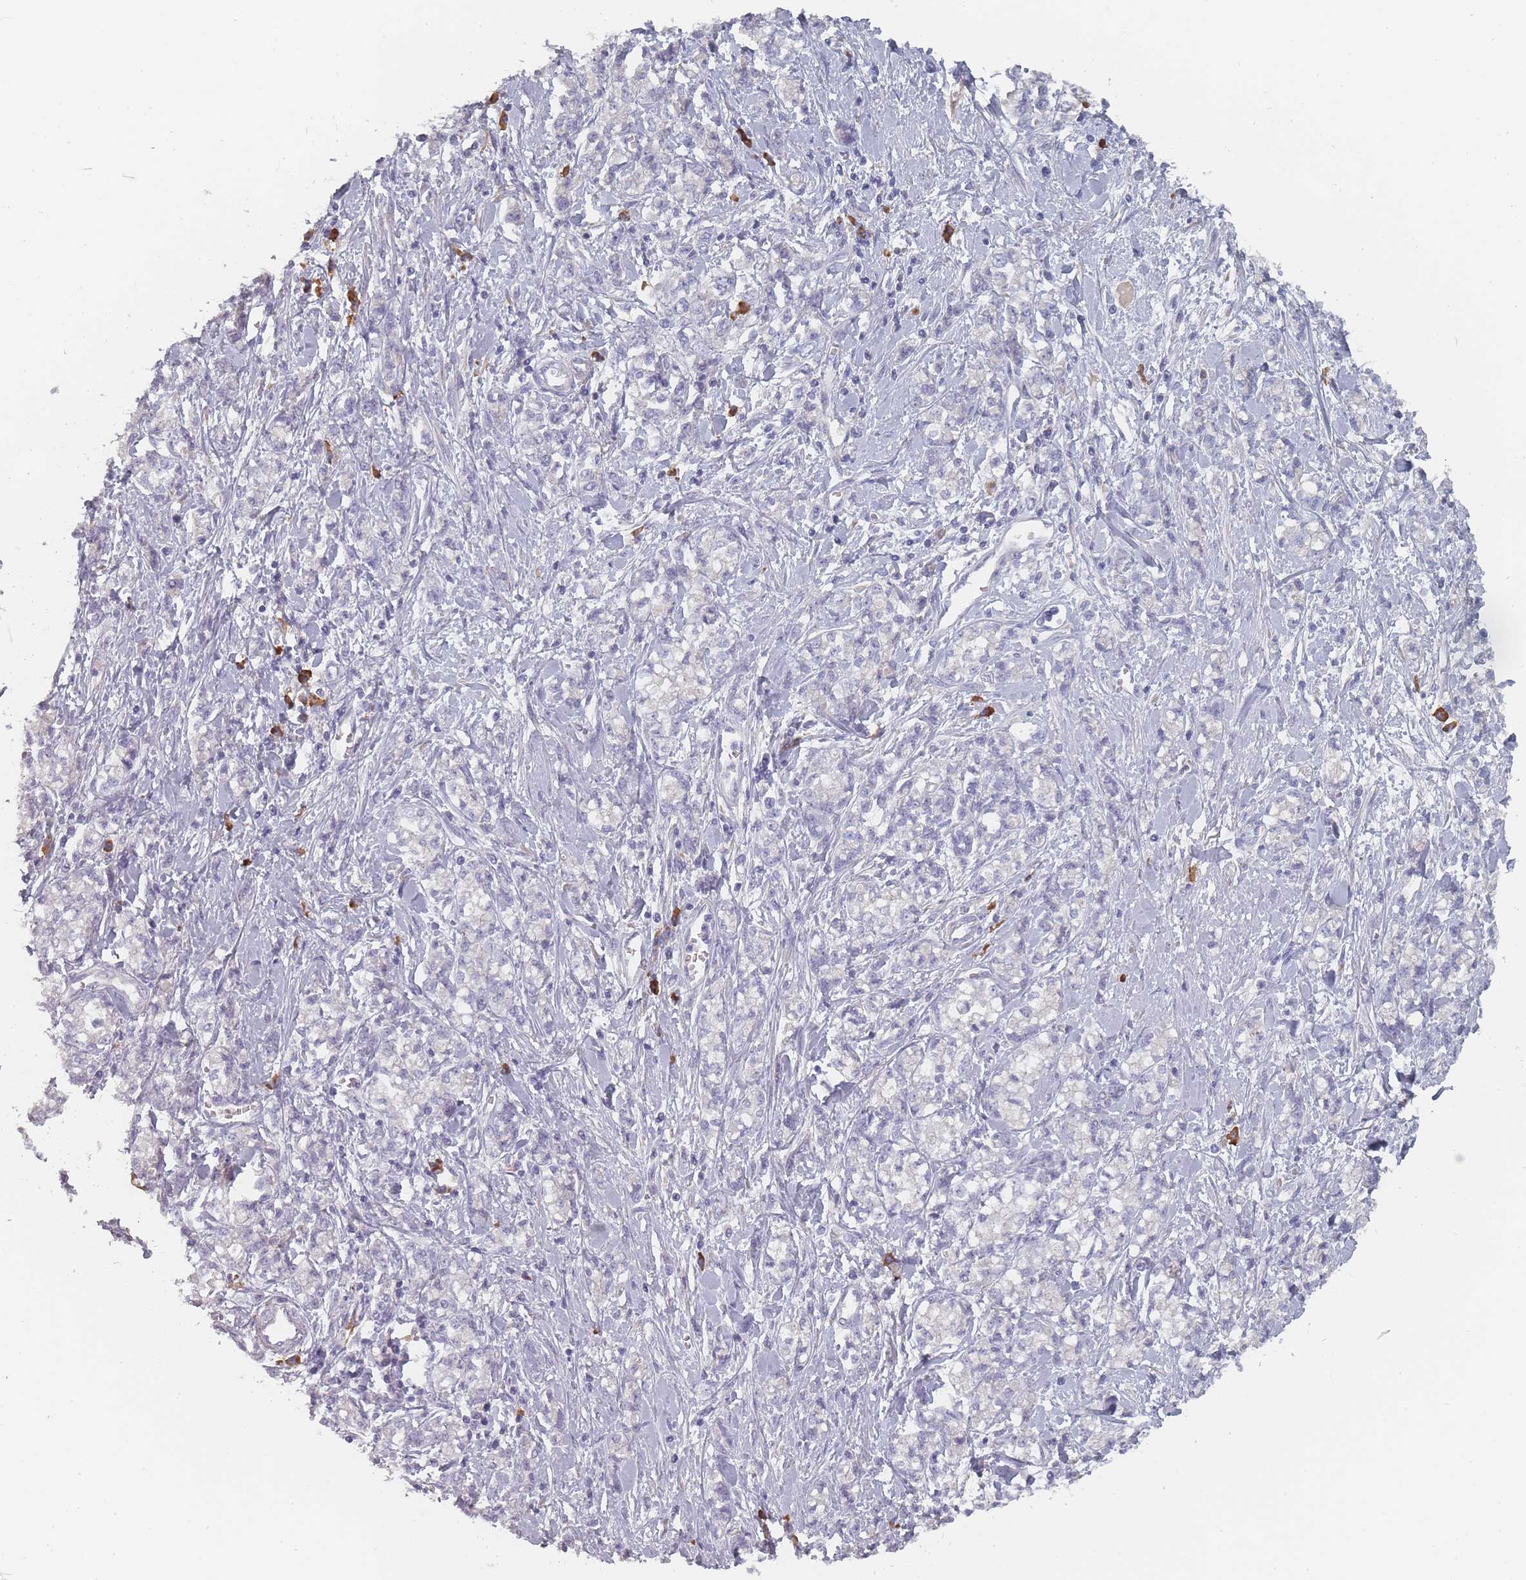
{"staining": {"intensity": "negative", "quantity": "none", "location": "none"}, "tissue": "stomach cancer", "cell_type": "Tumor cells", "image_type": "cancer", "snomed": [{"axis": "morphology", "description": "Adenocarcinoma, NOS"}, {"axis": "topography", "description": "Stomach"}], "caption": "Immunohistochemistry micrograph of neoplastic tissue: human stomach cancer stained with DAB reveals no significant protein positivity in tumor cells.", "gene": "SLC35E4", "patient": {"sex": "female", "age": 76}}